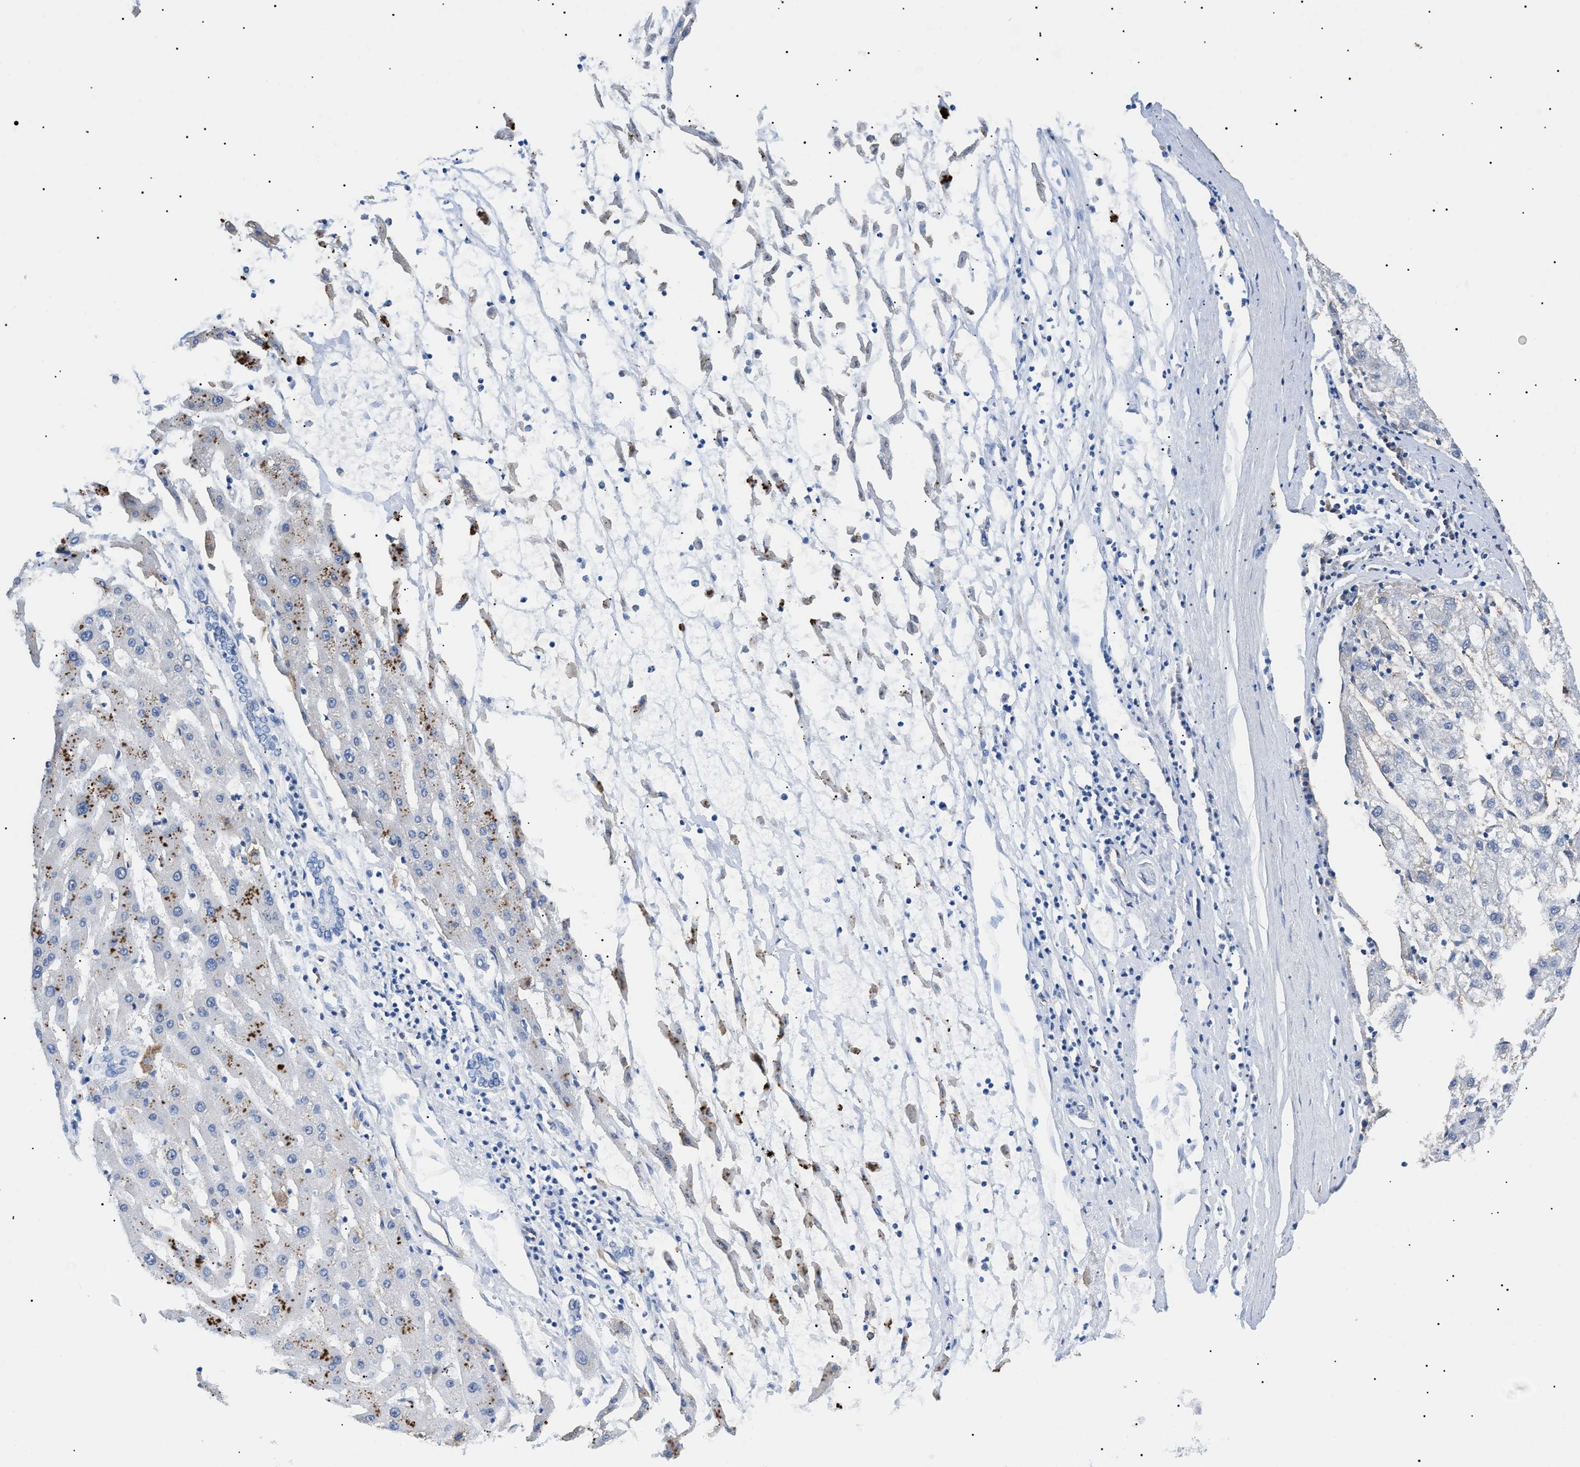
{"staining": {"intensity": "moderate", "quantity": "25%-75%", "location": "cytoplasmic/membranous"}, "tissue": "liver cancer", "cell_type": "Tumor cells", "image_type": "cancer", "snomed": [{"axis": "morphology", "description": "Carcinoma, Hepatocellular, NOS"}, {"axis": "topography", "description": "Liver"}], "caption": "Moderate cytoplasmic/membranous staining for a protein is present in about 25%-75% of tumor cells of liver cancer (hepatocellular carcinoma) using immunohistochemistry.", "gene": "PODXL", "patient": {"sex": "male", "age": 72}}